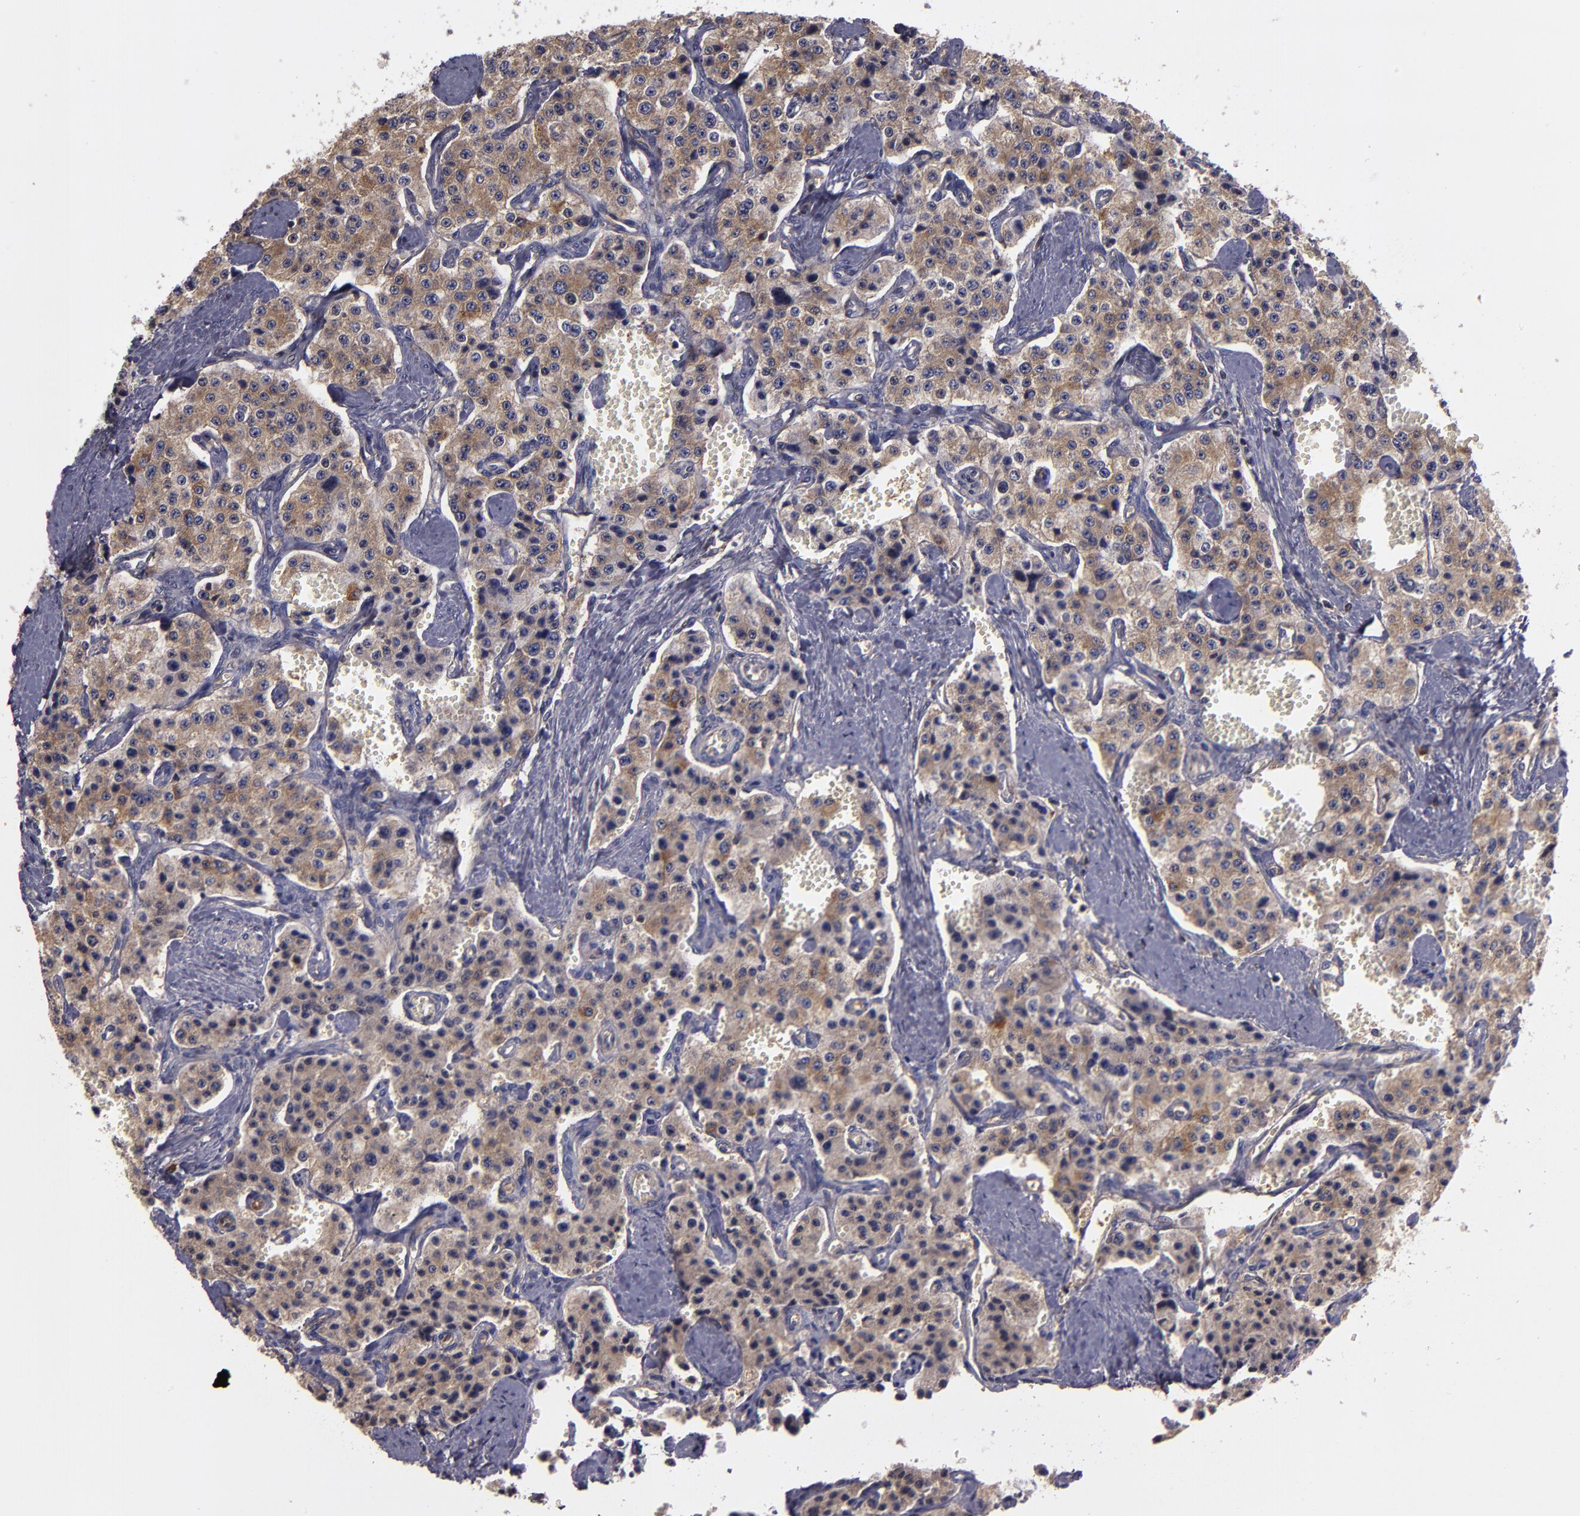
{"staining": {"intensity": "weak", "quantity": ">75%", "location": "cytoplasmic/membranous"}, "tissue": "carcinoid", "cell_type": "Tumor cells", "image_type": "cancer", "snomed": [{"axis": "morphology", "description": "Carcinoid, malignant, NOS"}, {"axis": "topography", "description": "Small intestine"}], "caption": "Human carcinoid (malignant) stained for a protein (brown) shows weak cytoplasmic/membranous positive staining in about >75% of tumor cells.", "gene": "CARS1", "patient": {"sex": "male", "age": 52}}